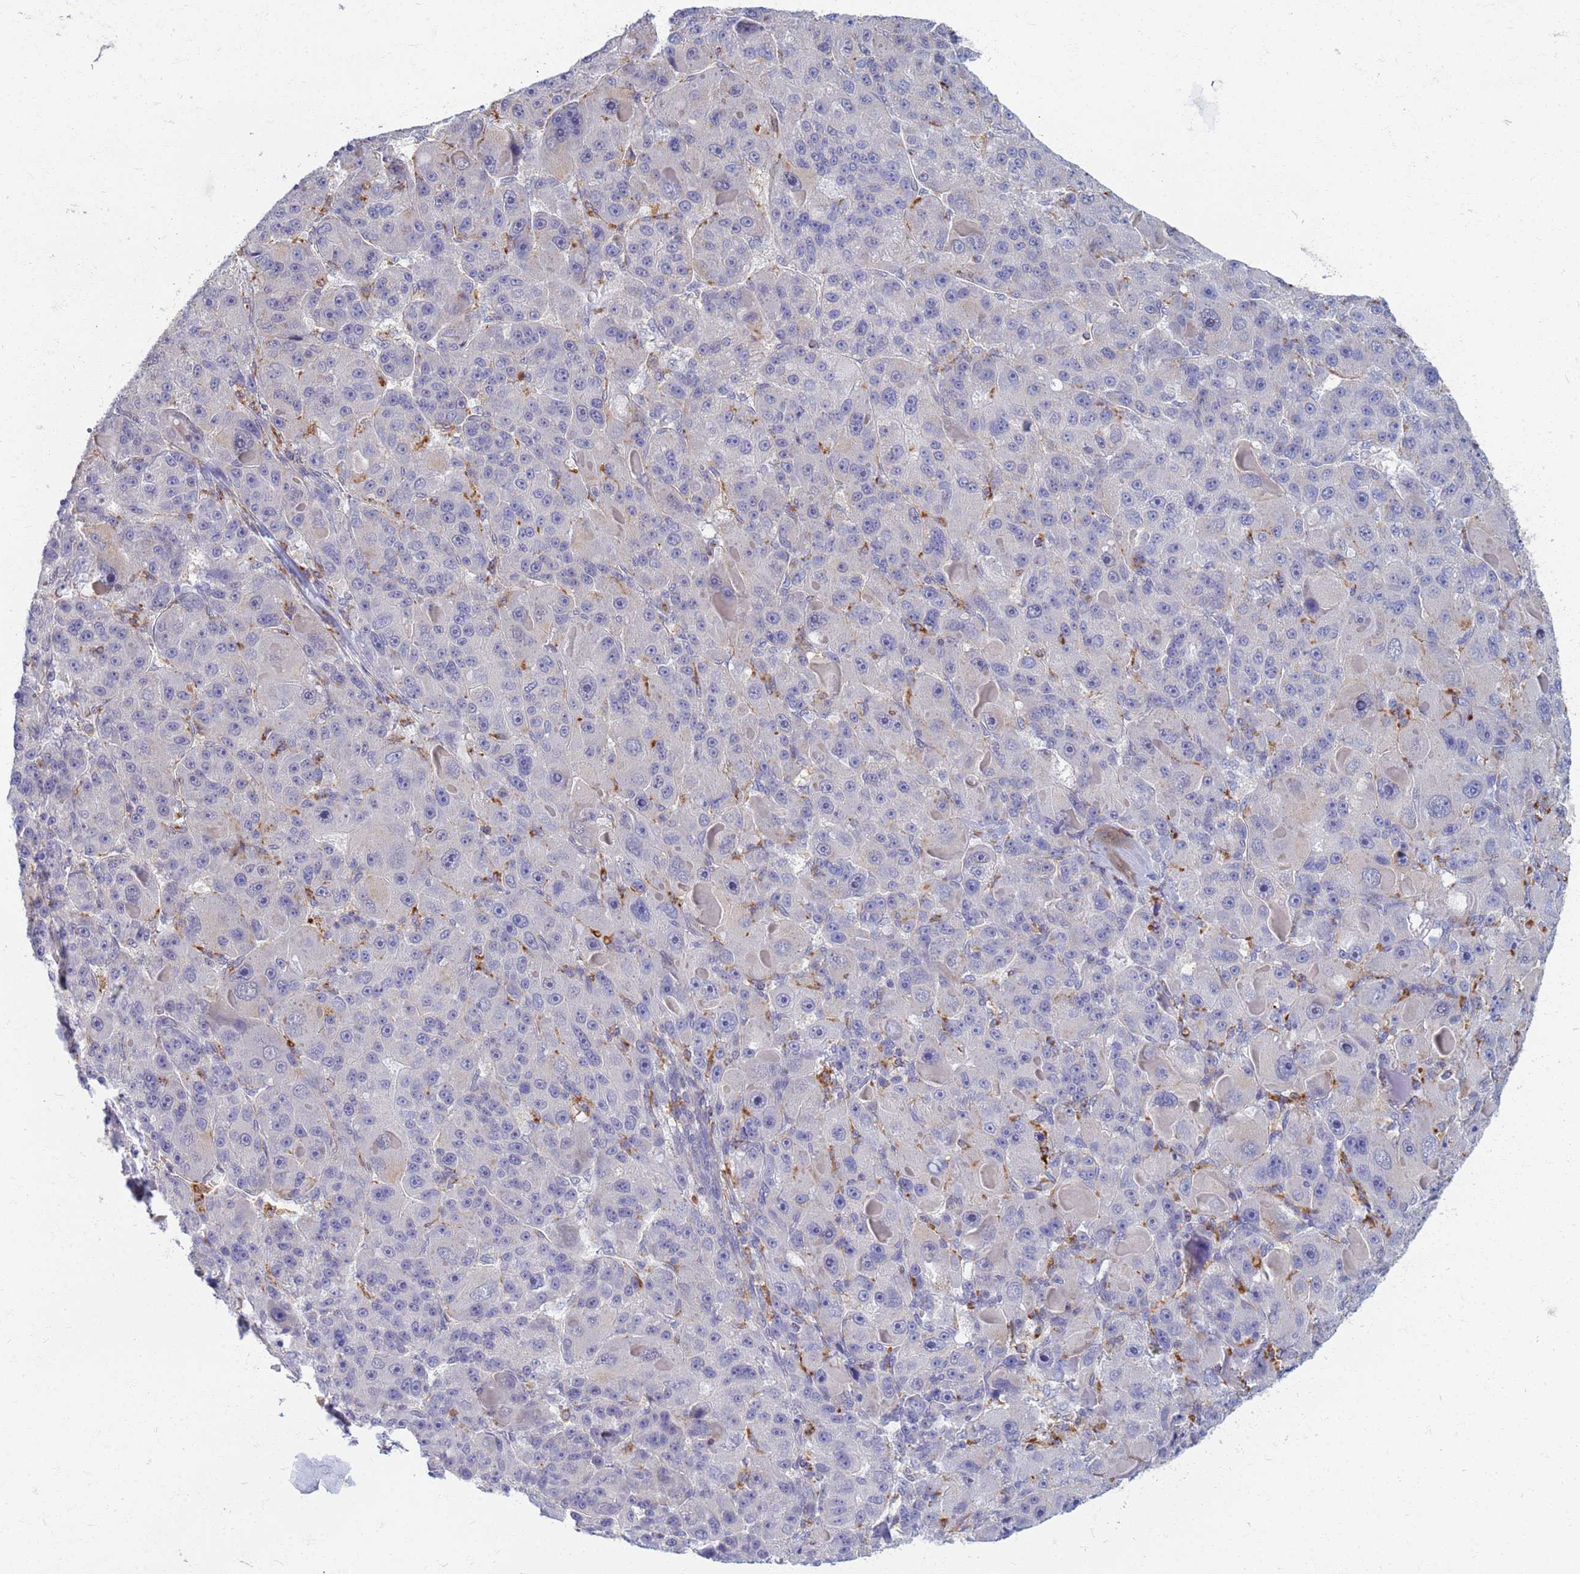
{"staining": {"intensity": "negative", "quantity": "none", "location": "none"}, "tissue": "liver cancer", "cell_type": "Tumor cells", "image_type": "cancer", "snomed": [{"axis": "morphology", "description": "Carcinoma, Hepatocellular, NOS"}, {"axis": "topography", "description": "Liver"}], "caption": "The histopathology image reveals no staining of tumor cells in hepatocellular carcinoma (liver).", "gene": "ATP6V1E1", "patient": {"sex": "male", "age": 76}}